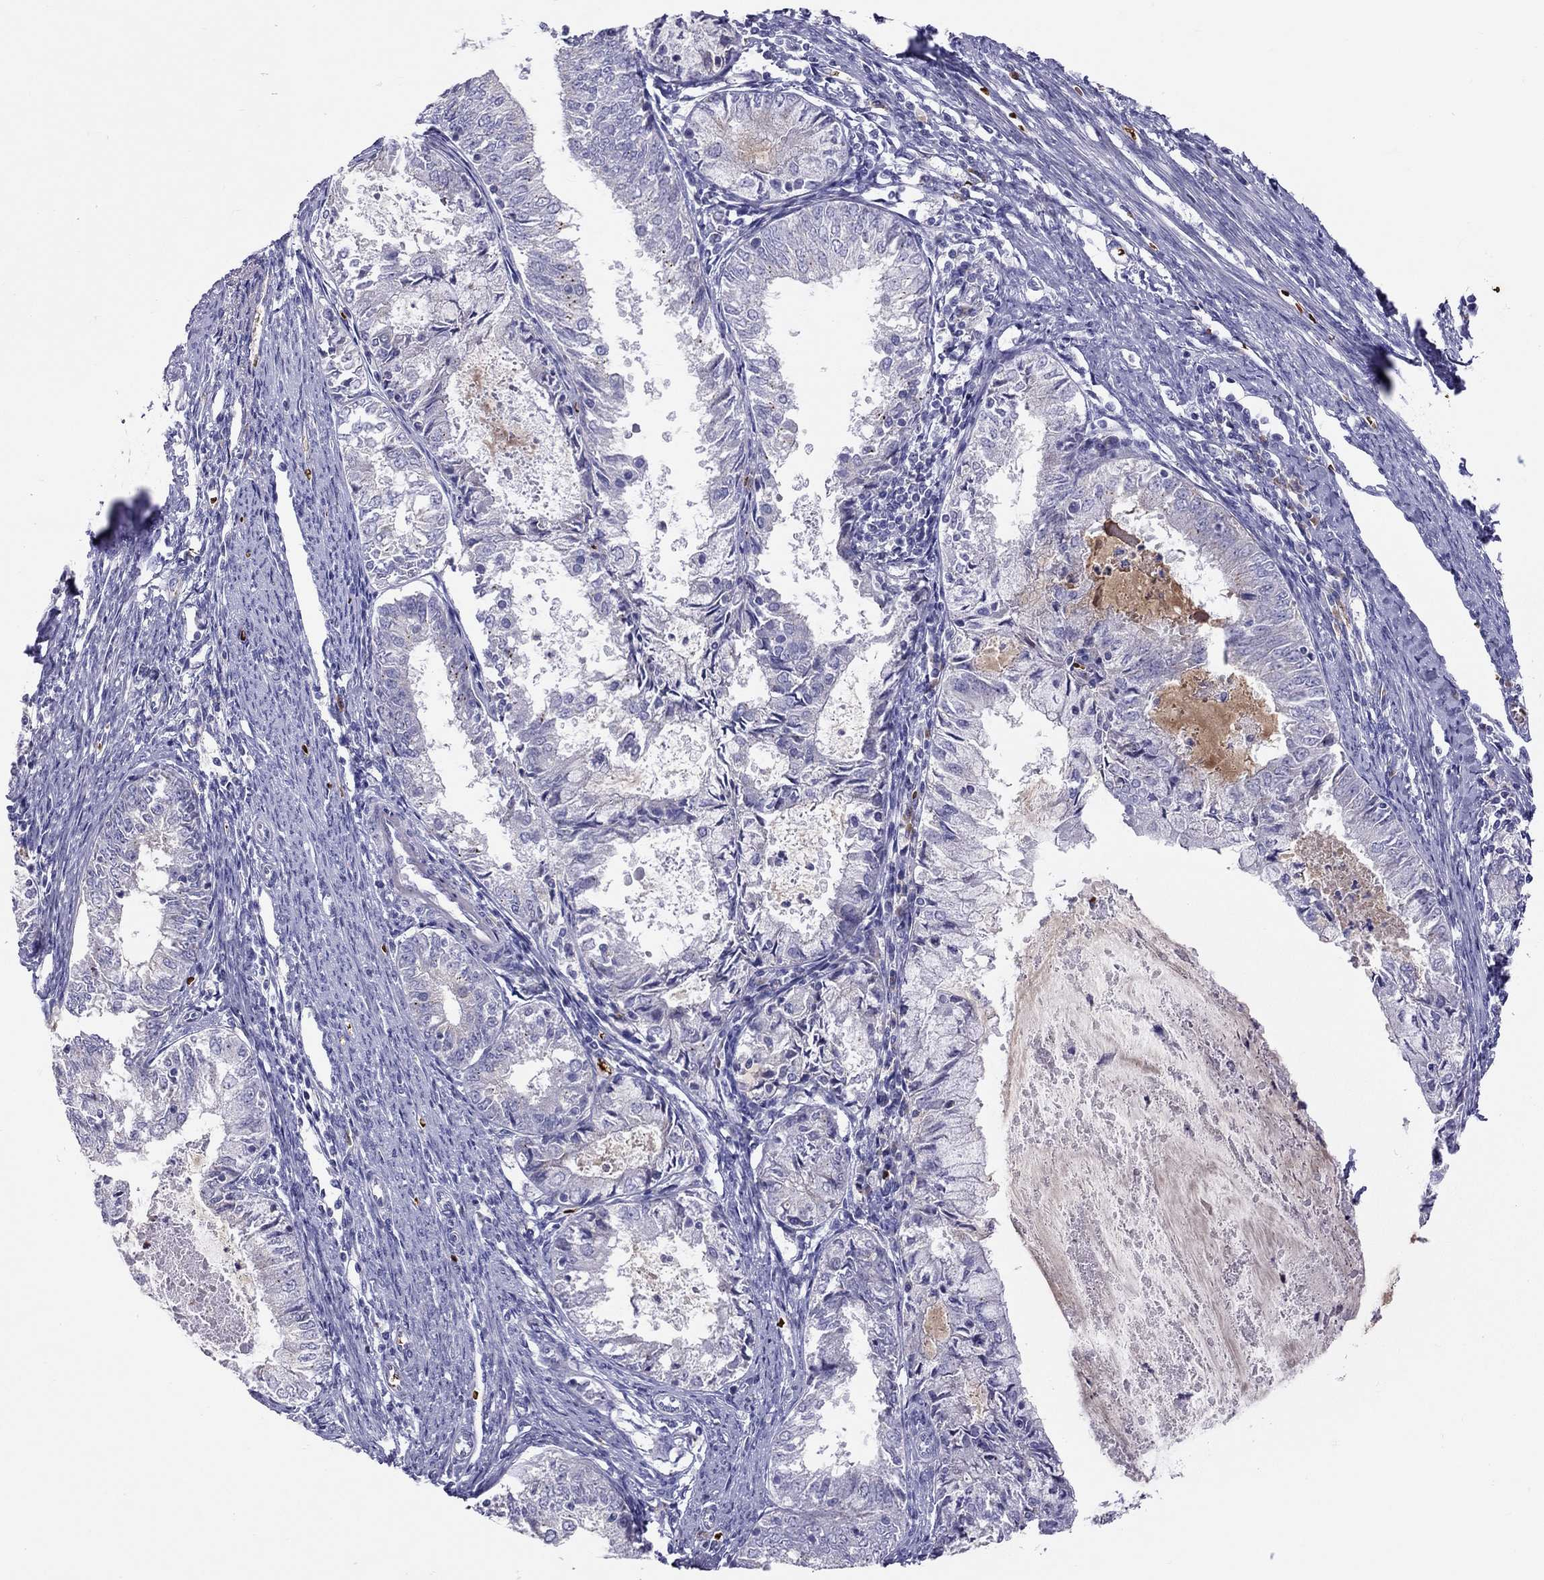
{"staining": {"intensity": "negative", "quantity": "none", "location": "none"}, "tissue": "endometrial cancer", "cell_type": "Tumor cells", "image_type": "cancer", "snomed": [{"axis": "morphology", "description": "Adenocarcinoma, NOS"}, {"axis": "topography", "description": "Endometrium"}], "caption": "Tumor cells show no significant expression in endometrial cancer.", "gene": "FRMD1", "patient": {"sex": "female", "age": 57}}